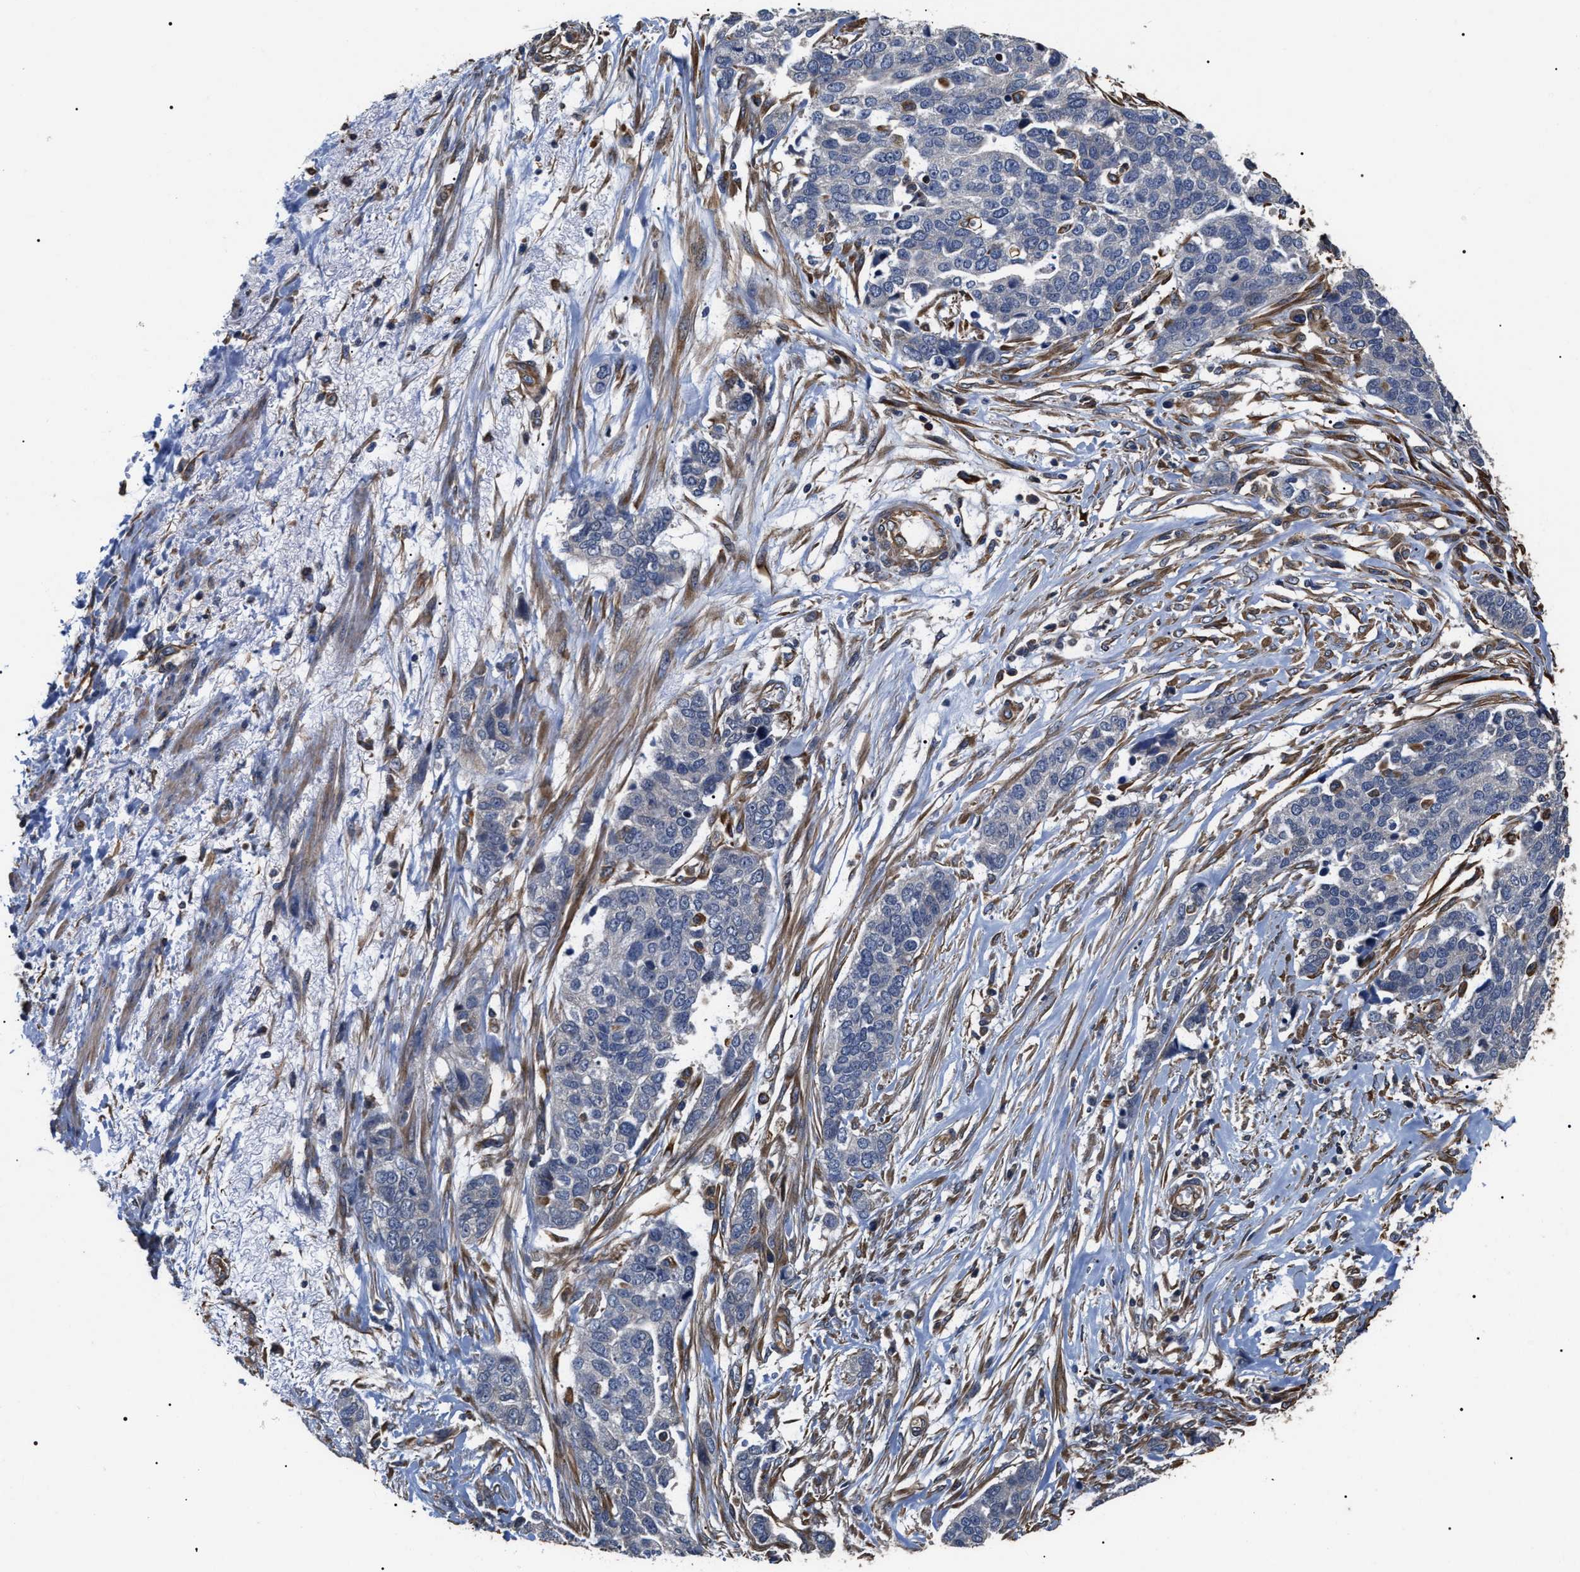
{"staining": {"intensity": "negative", "quantity": "none", "location": "none"}, "tissue": "ovarian cancer", "cell_type": "Tumor cells", "image_type": "cancer", "snomed": [{"axis": "morphology", "description": "Cystadenocarcinoma, serous, NOS"}, {"axis": "topography", "description": "Ovary"}], "caption": "Immunohistochemistry (IHC) of human ovarian serous cystadenocarcinoma displays no positivity in tumor cells.", "gene": "TSPAN33", "patient": {"sex": "female", "age": 44}}